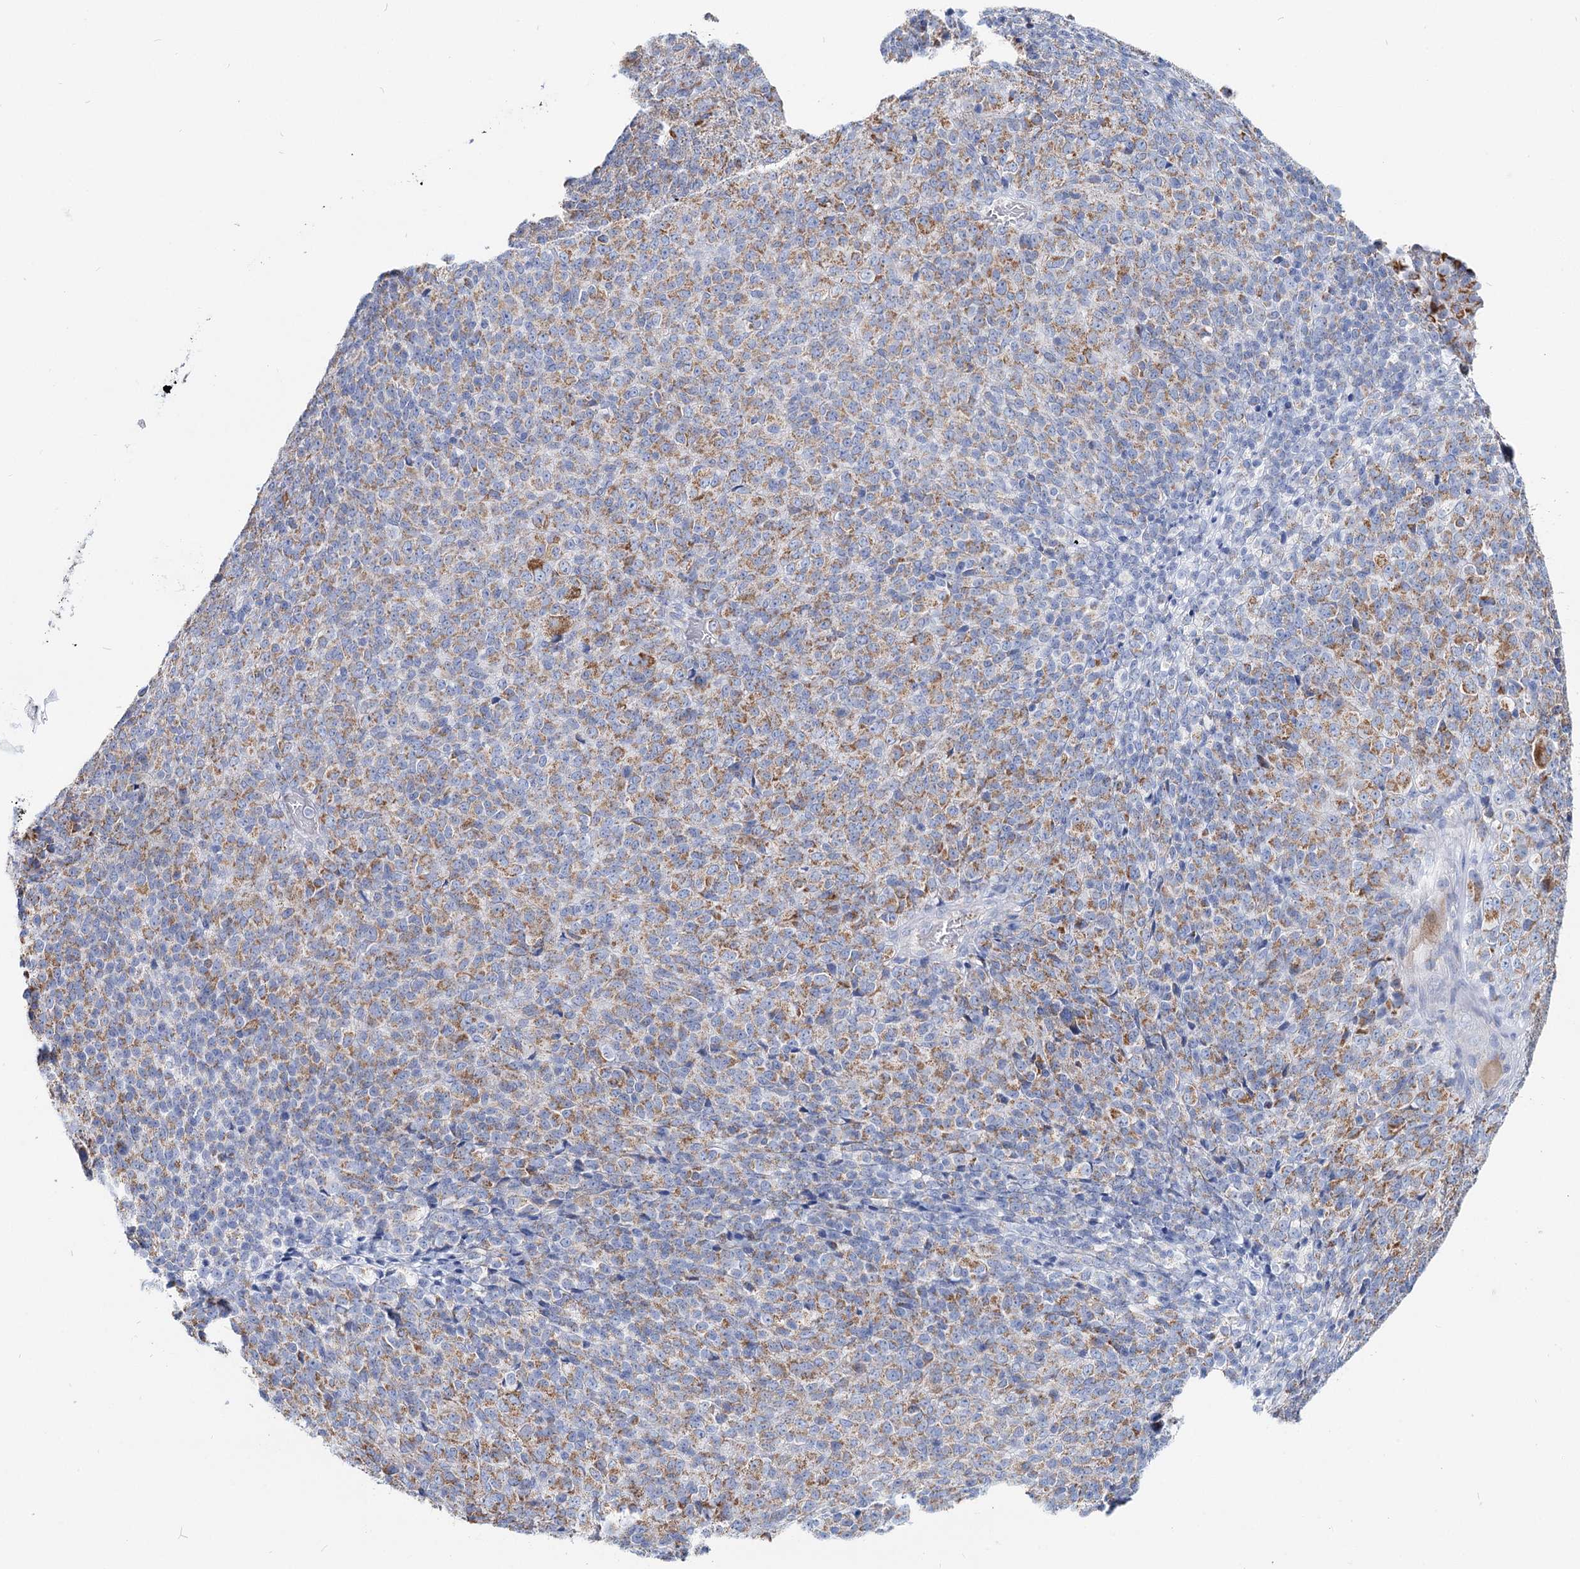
{"staining": {"intensity": "moderate", "quantity": ">75%", "location": "cytoplasmic/membranous"}, "tissue": "melanoma", "cell_type": "Tumor cells", "image_type": "cancer", "snomed": [{"axis": "morphology", "description": "Malignant melanoma, Metastatic site"}, {"axis": "topography", "description": "Brain"}], "caption": "A brown stain highlights moderate cytoplasmic/membranous expression of a protein in human malignant melanoma (metastatic site) tumor cells.", "gene": "MCCC2", "patient": {"sex": "female", "age": 56}}